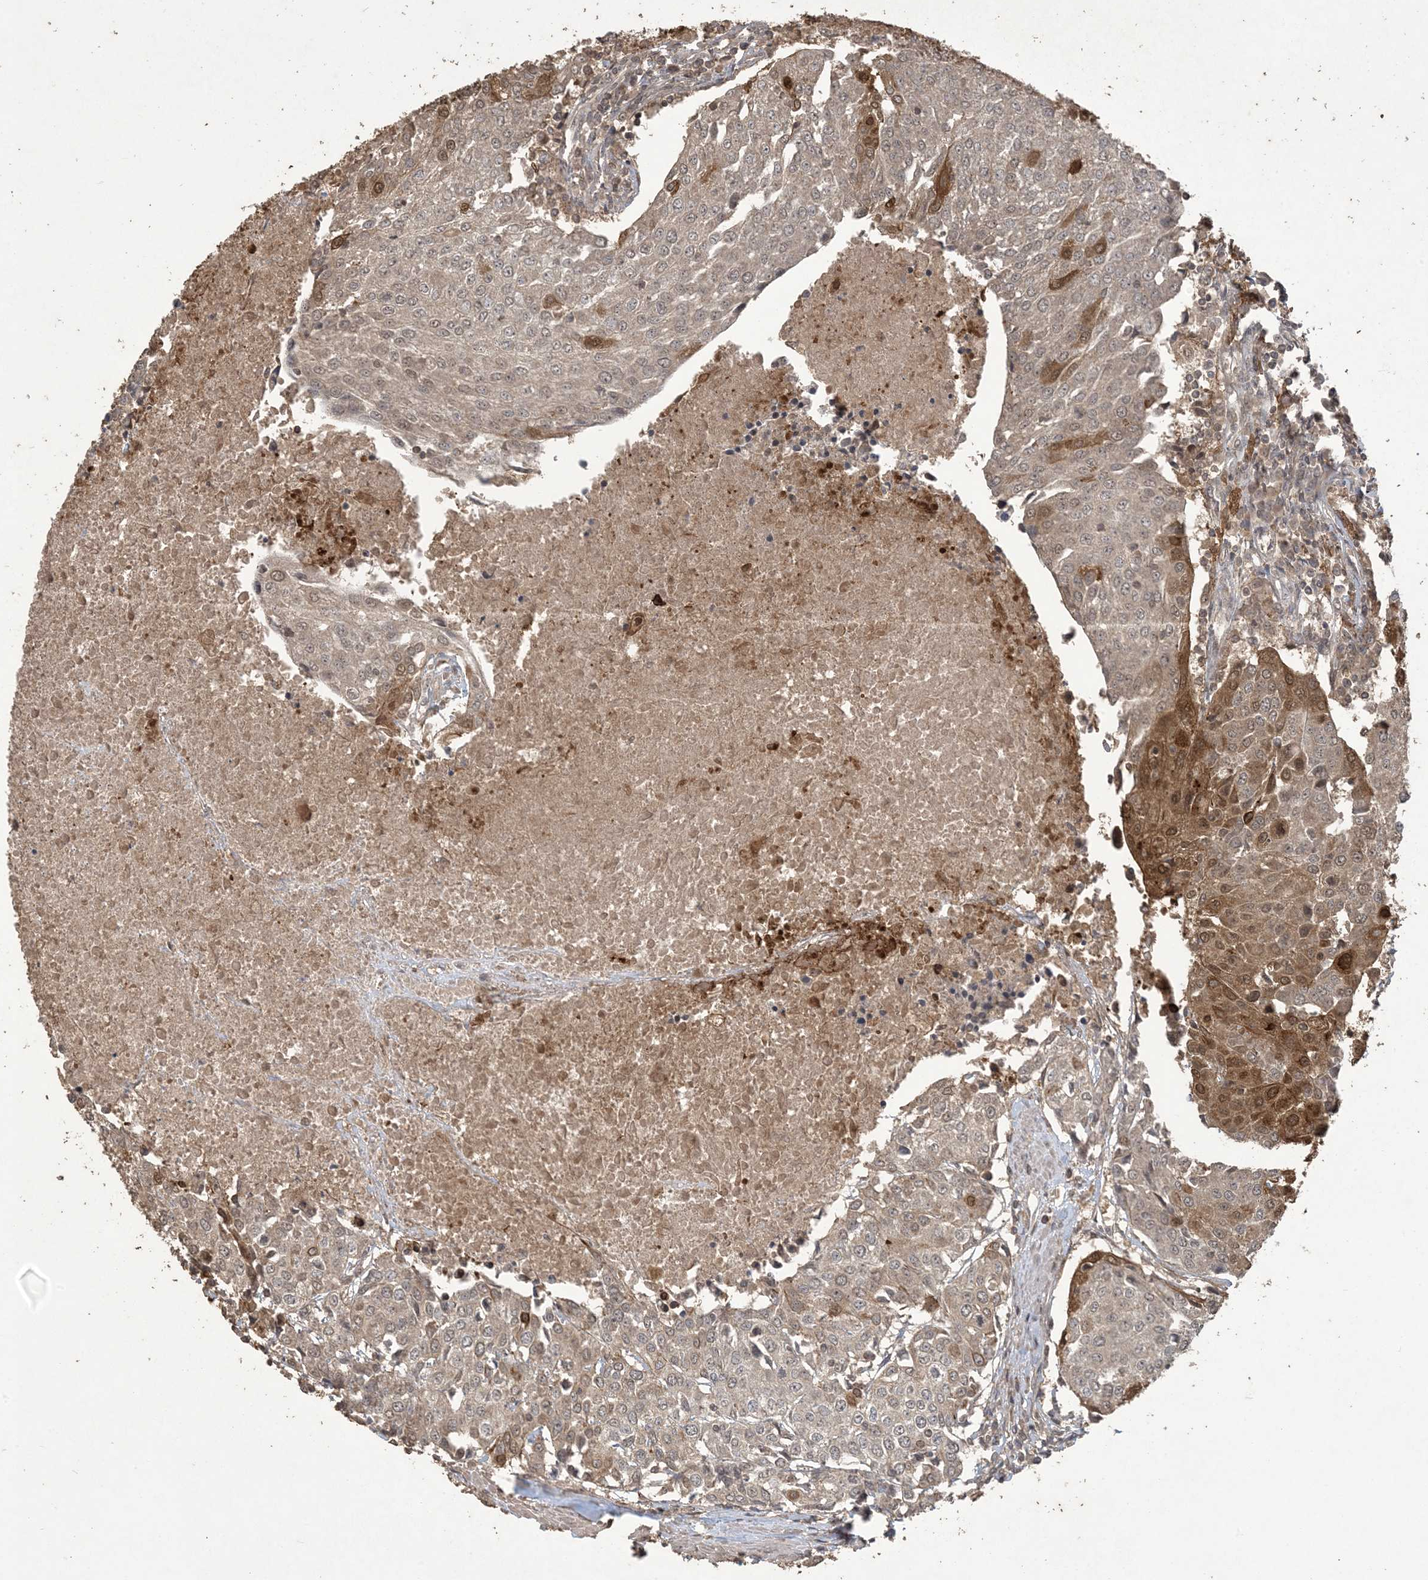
{"staining": {"intensity": "moderate", "quantity": "<25%", "location": "cytoplasmic/membranous,nuclear"}, "tissue": "urothelial cancer", "cell_type": "Tumor cells", "image_type": "cancer", "snomed": [{"axis": "morphology", "description": "Urothelial carcinoma, High grade"}, {"axis": "topography", "description": "Urinary bladder"}], "caption": "Tumor cells demonstrate low levels of moderate cytoplasmic/membranous and nuclear positivity in approximately <25% of cells in human urothelial cancer.", "gene": "EFCAB8", "patient": {"sex": "female", "age": 85}}